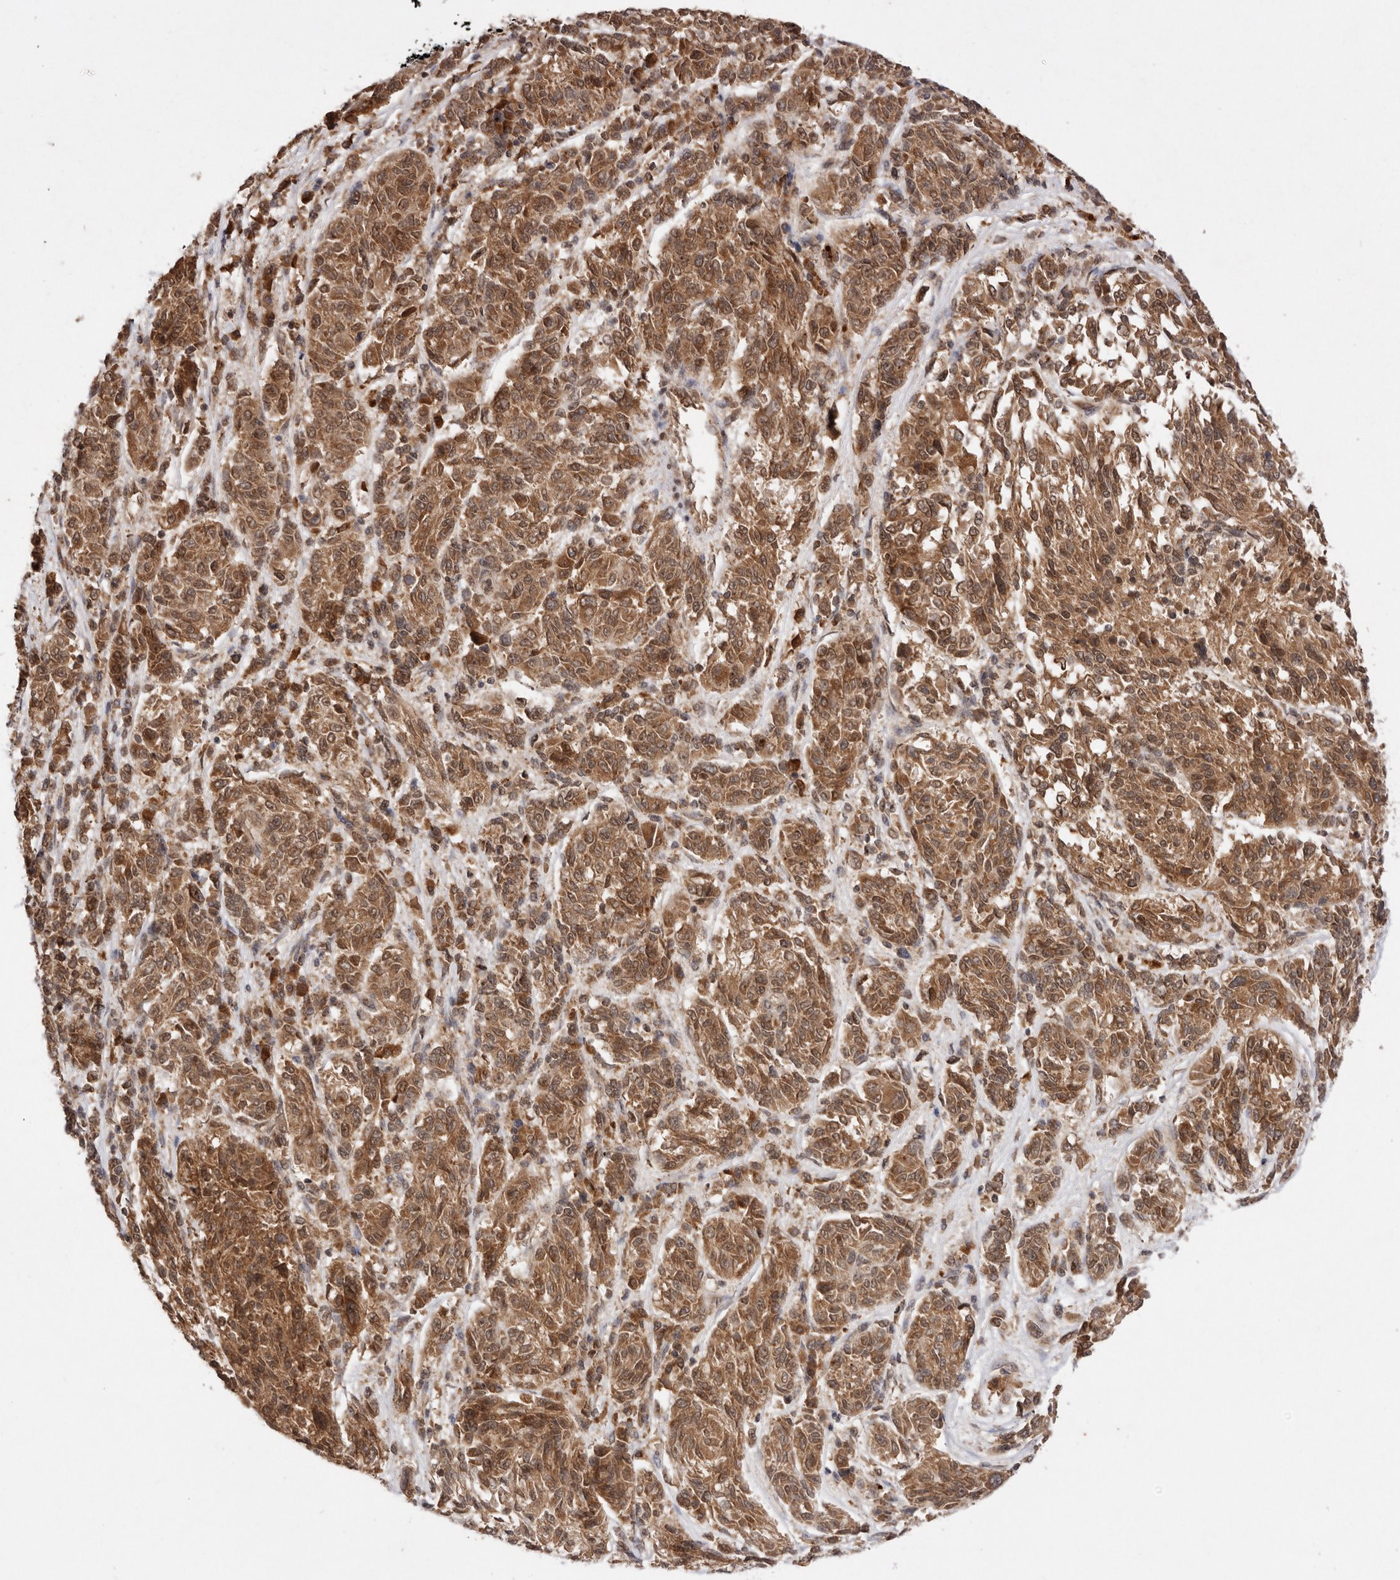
{"staining": {"intensity": "moderate", "quantity": ">75%", "location": "cytoplasmic/membranous,nuclear"}, "tissue": "melanoma", "cell_type": "Tumor cells", "image_type": "cancer", "snomed": [{"axis": "morphology", "description": "Malignant melanoma, NOS"}, {"axis": "topography", "description": "Skin"}], "caption": "DAB (3,3'-diaminobenzidine) immunohistochemical staining of human melanoma shows moderate cytoplasmic/membranous and nuclear protein positivity in about >75% of tumor cells. The protein of interest is shown in brown color, while the nuclei are stained blue.", "gene": "TARS2", "patient": {"sex": "male", "age": 53}}